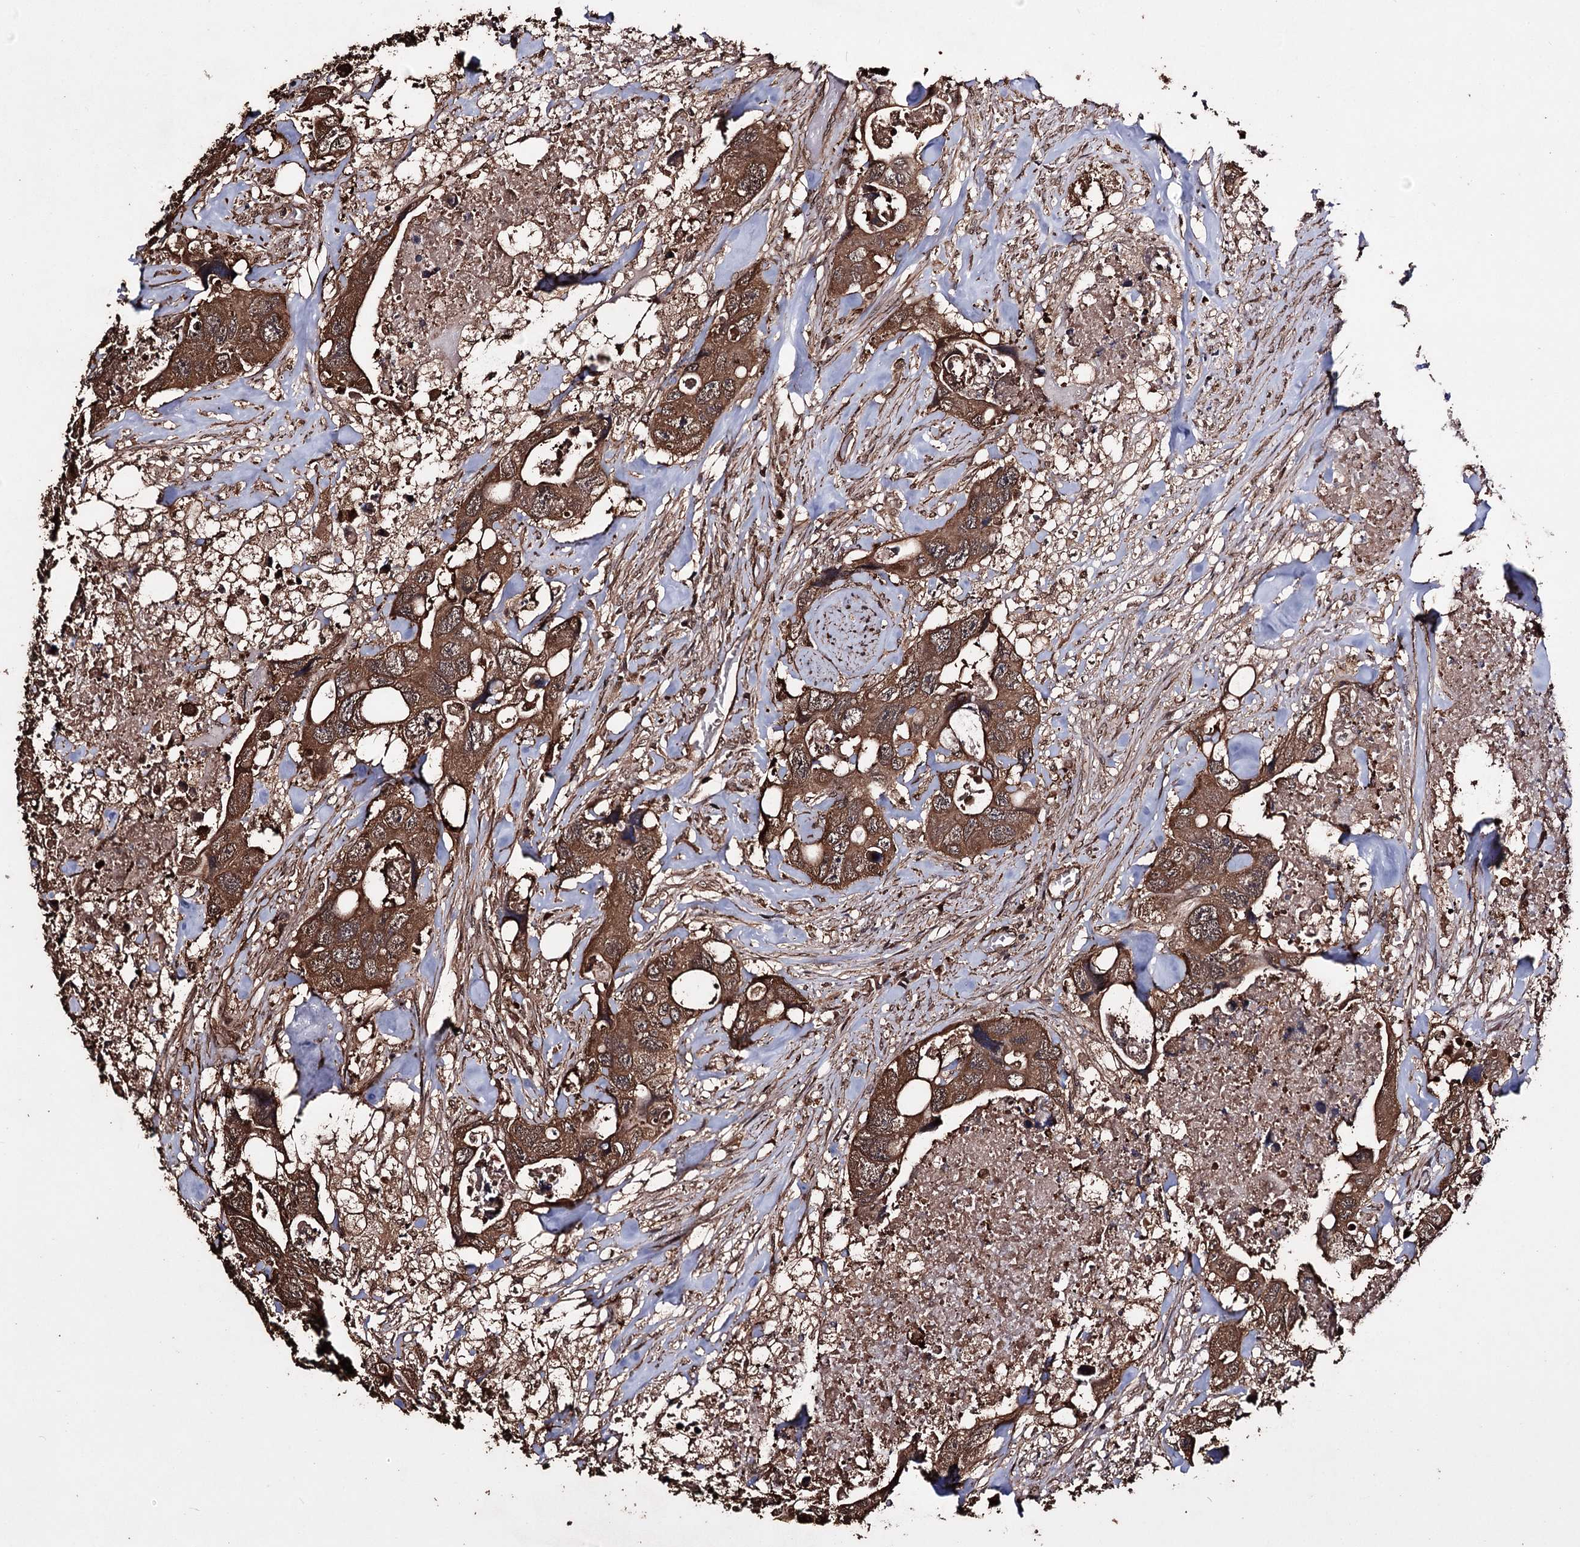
{"staining": {"intensity": "moderate", "quantity": ">75%", "location": "cytoplasmic/membranous"}, "tissue": "colorectal cancer", "cell_type": "Tumor cells", "image_type": "cancer", "snomed": [{"axis": "morphology", "description": "Adenocarcinoma, NOS"}, {"axis": "topography", "description": "Rectum"}], "caption": "There is medium levels of moderate cytoplasmic/membranous positivity in tumor cells of adenocarcinoma (colorectal), as demonstrated by immunohistochemical staining (brown color).", "gene": "ZNF662", "patient": {"sex": "male", "age": 57}}